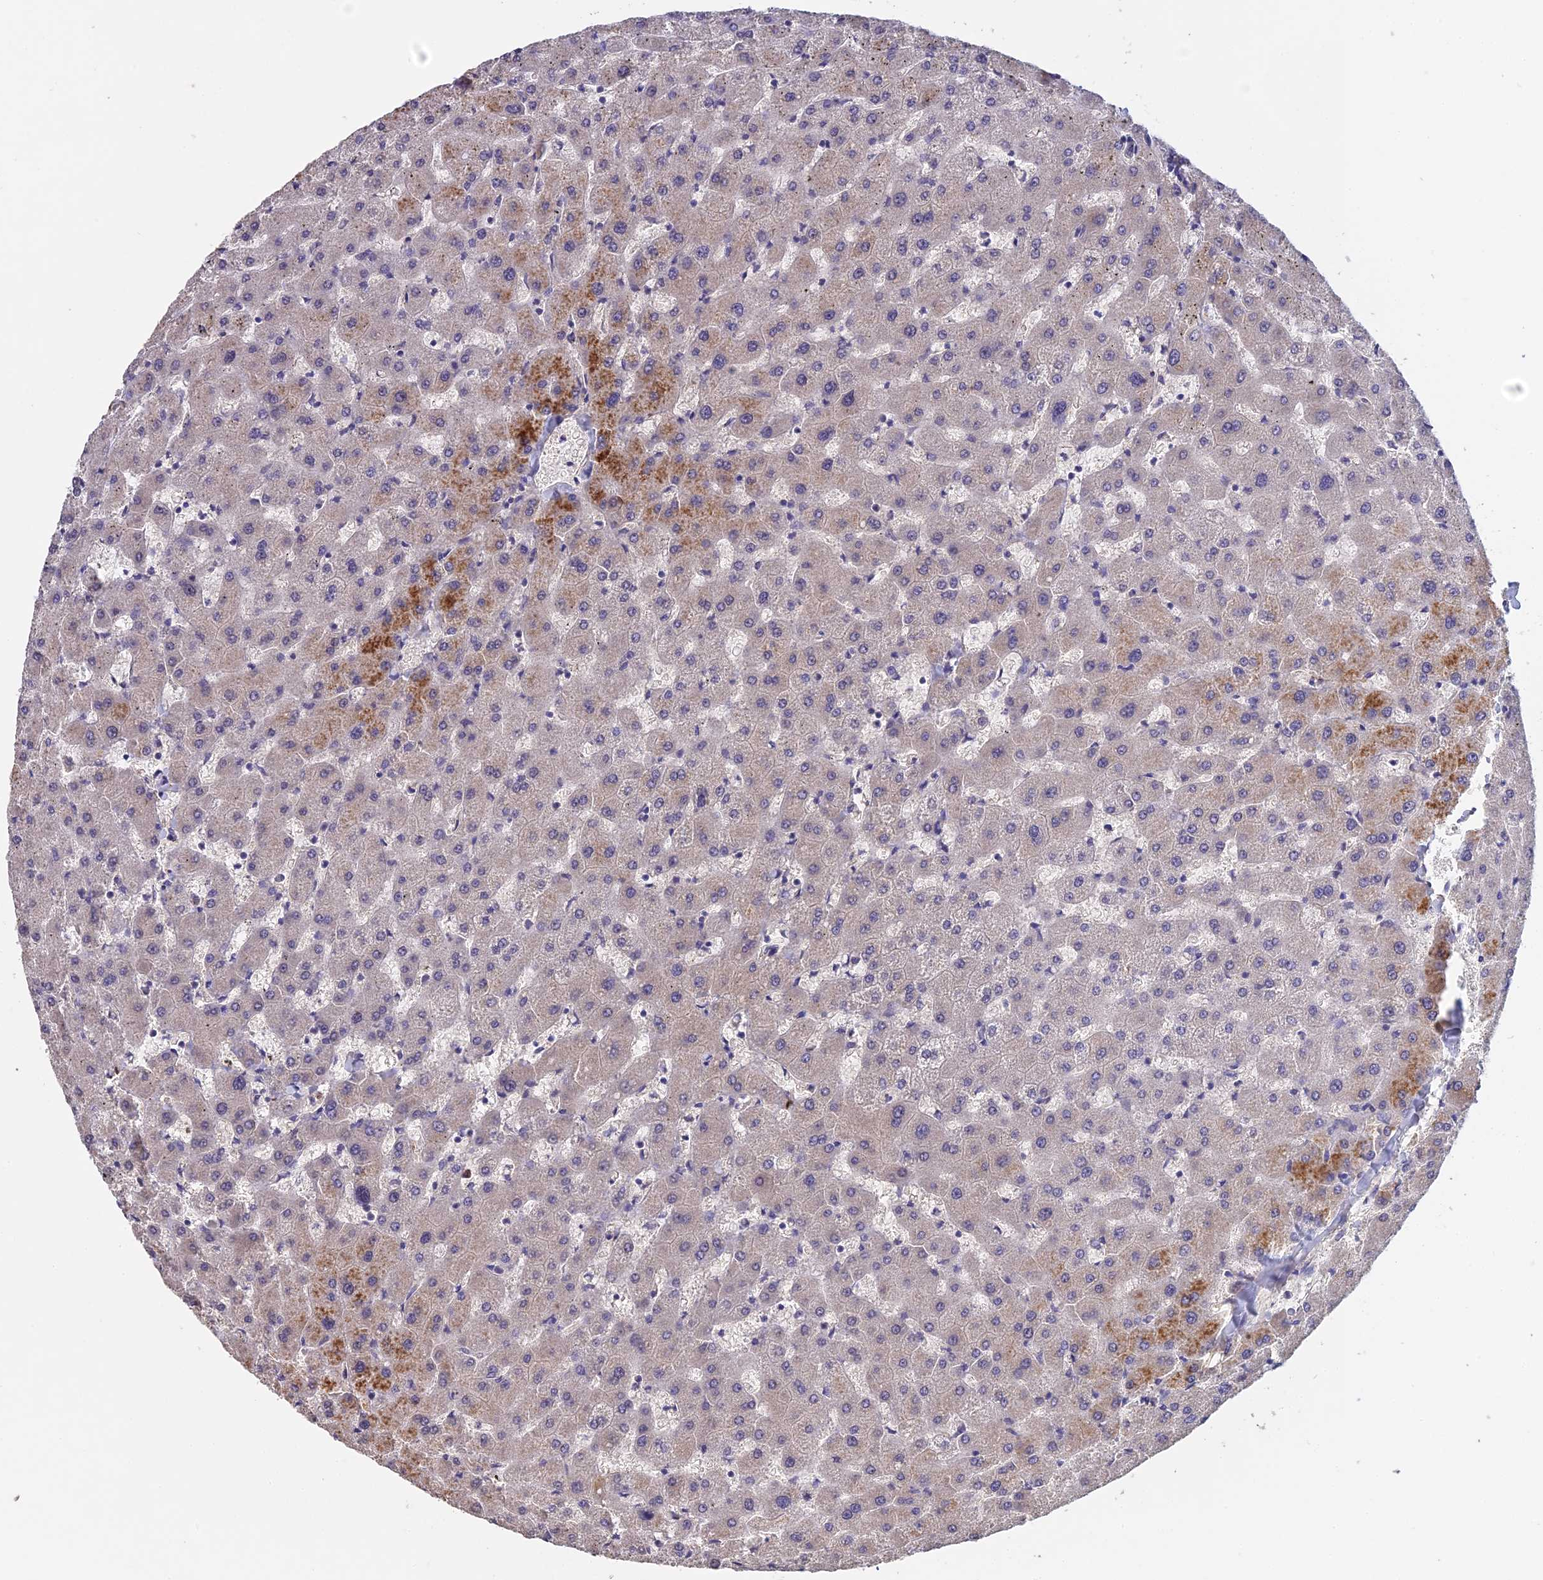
{"staining": {"intensity": "negative", "quantity": "none", "location": "none"}, "tissue": "liver", "cell_type": "Cholangiocytes", "image_type": "normal", "snomed": [{"axis": "morphology", "description": "Normal tissue, NOS"}, {"axis": "topography", "description": "Liver"}], "caption": "The image demonstrates no significant positivity in cholangiocytes of liver. (DAB (3,3'-diaminobenzidine) immunohistochemistry visualized using brightfield microscopy, high magnification).", "gene": "SLC39A13", "patient": {"sex": "female", "age": 63}}